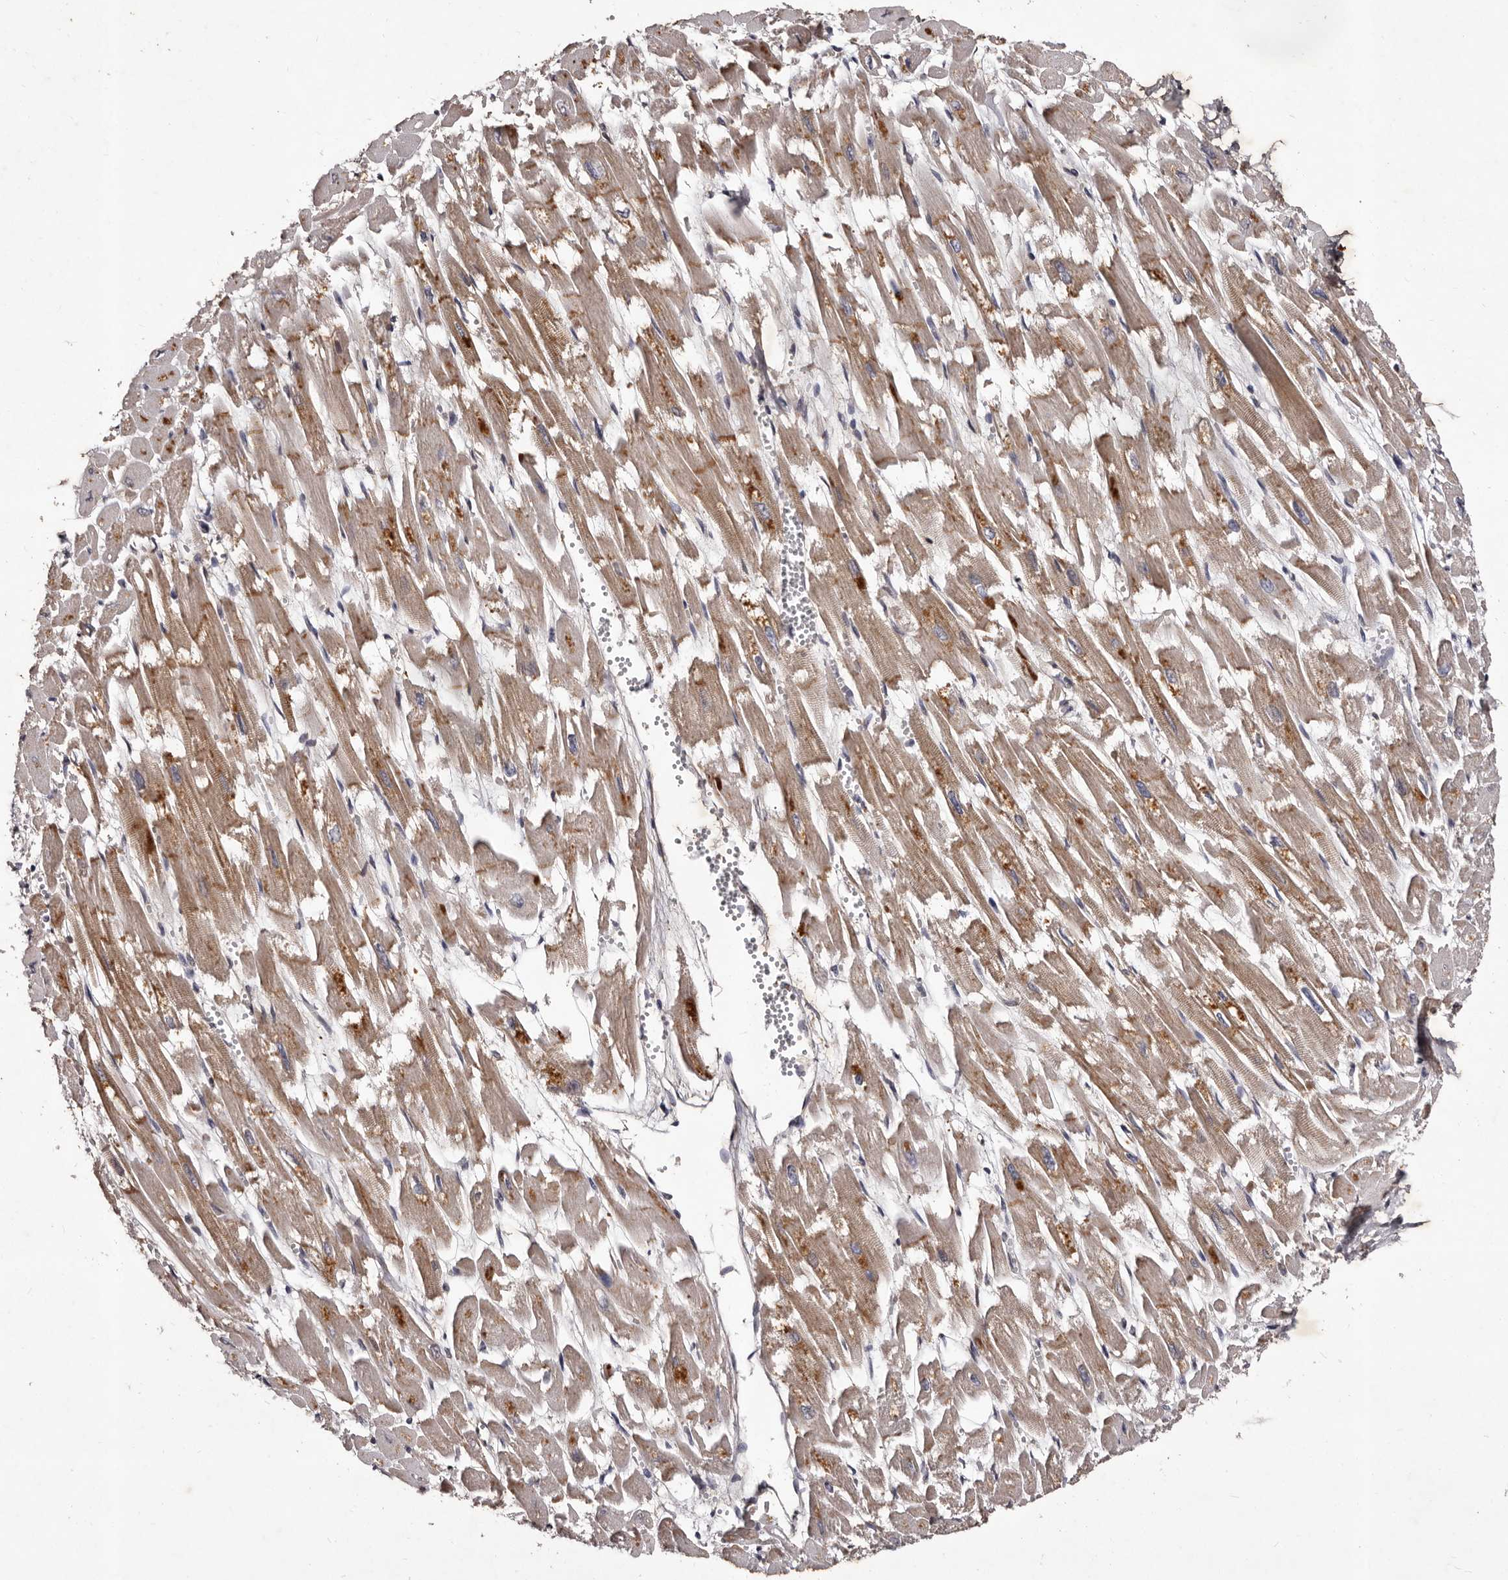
{"staining": {"intensity": "moderate", "quantity": ">75%", "location": "cytoplasmic/membranous"}, "tissue": "heart muscle", "cell_type": "Cardiomyocytes", "image_type": "normal", "snomed": [{"axis": "morphology", "description": "Normal tissue, NOS"}, {"axis": "topography", "description": "Heart"}], "caption": "Normal heart muscle shows moderate cytoplasmic/membranous expression in approximately >75% of cardiomyocytes (DAB (3,3'-diaminobenzidine) IHC, brown staining for protein, blue staining for nuclei)..", "gene": "MKRN3", "patient": {"sex": "male", "age": 54}}